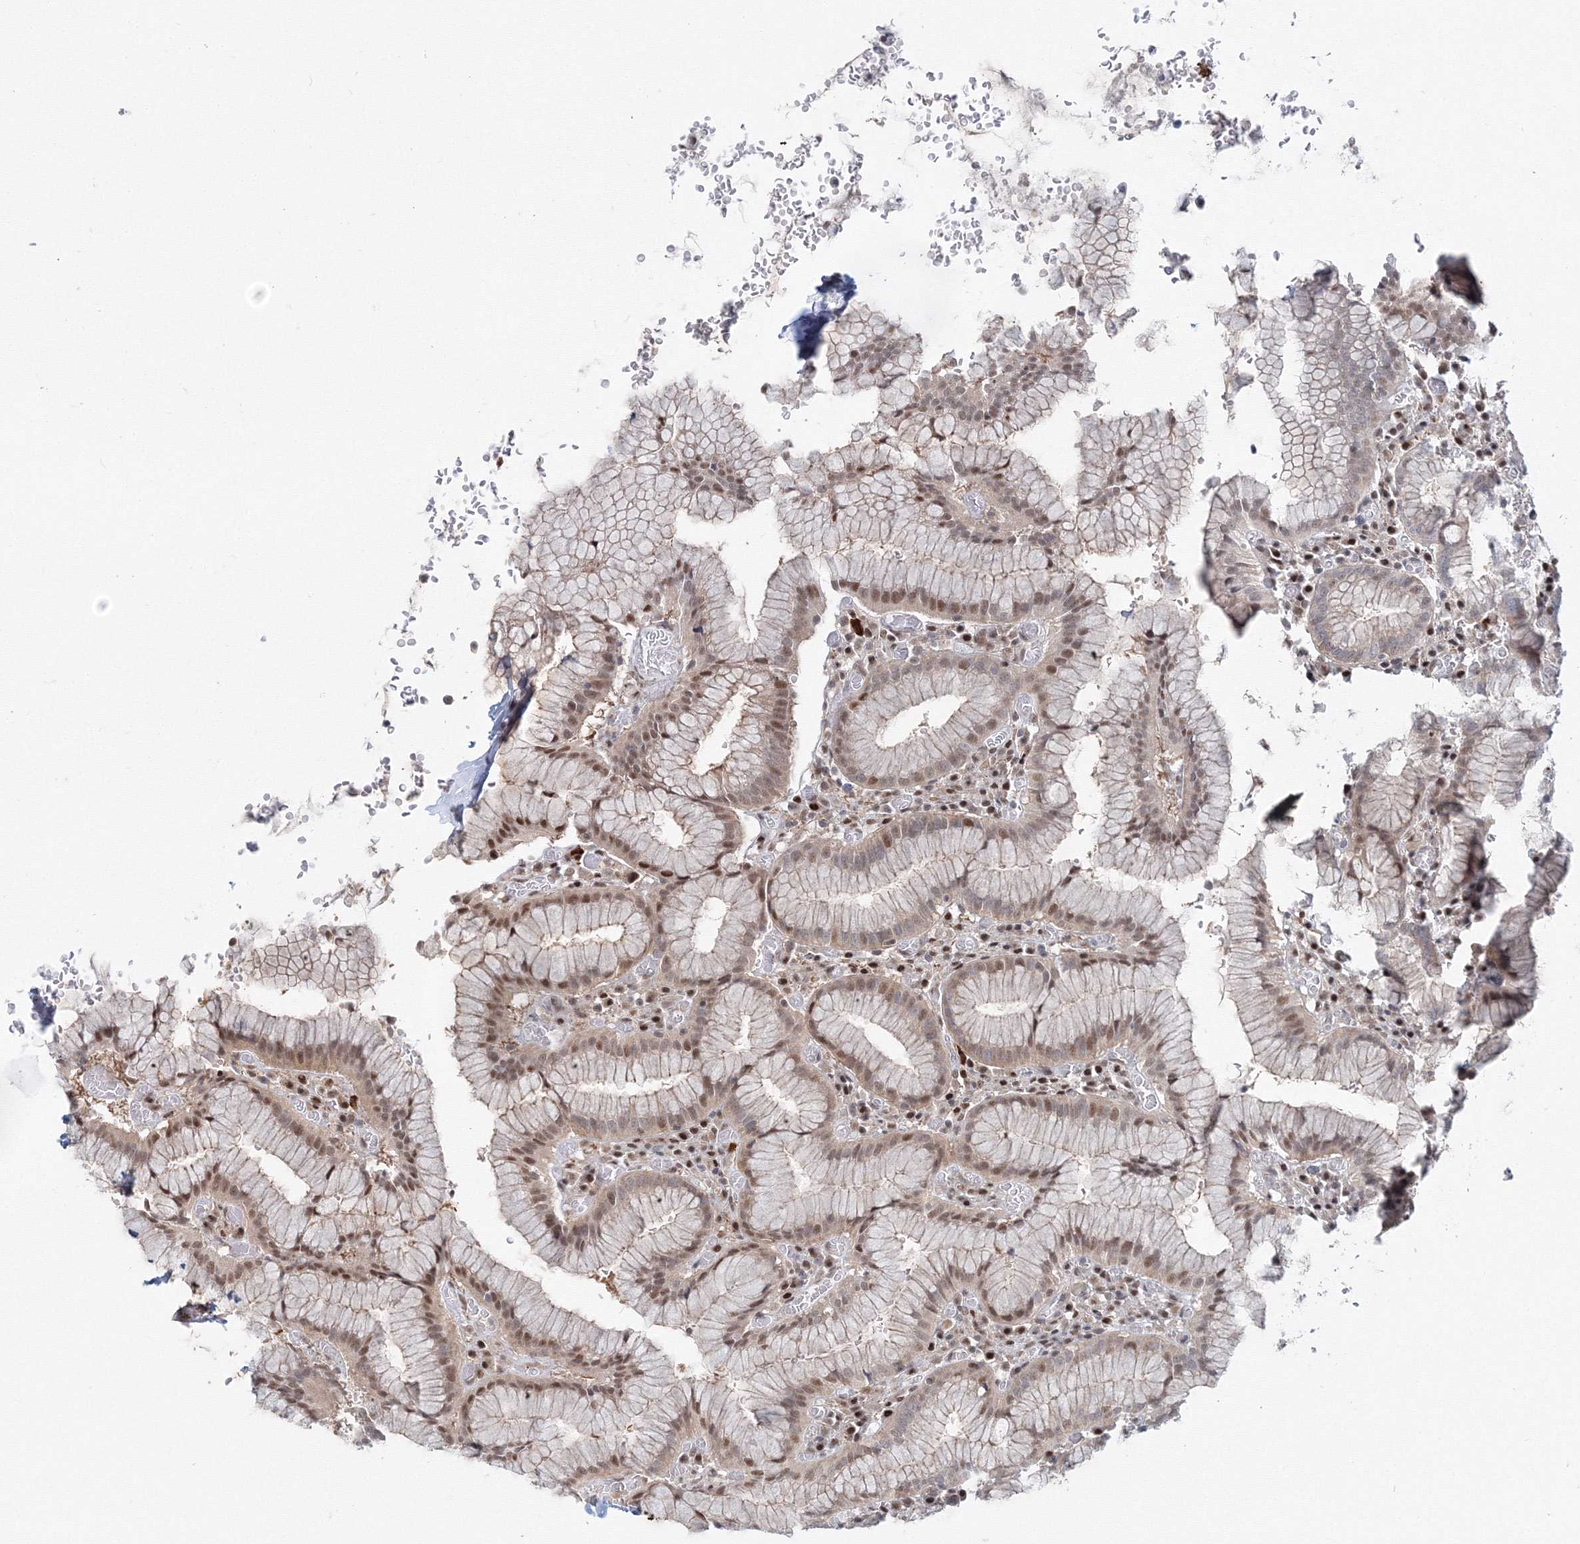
{"staining": {"intensity": "moderate", "quantity": "25%-75%", "location": "nuclear"}, "tissue": "stomach", "cell_type": "Glandular cells", "image_type": "normal", "snomed": [{"axis": "morphology", "description": "Normal tissue, NOS"}, {"axis": "topography", "description": "Stomach"}], "caption": "A brown stain labels moderate nuclear expression of a protein in glandular cells of unremarkable human stomach. Nuclei are stained in blue.", "gene": "ARHGAP21", "patient": {"sex": "male", "age": 55}}